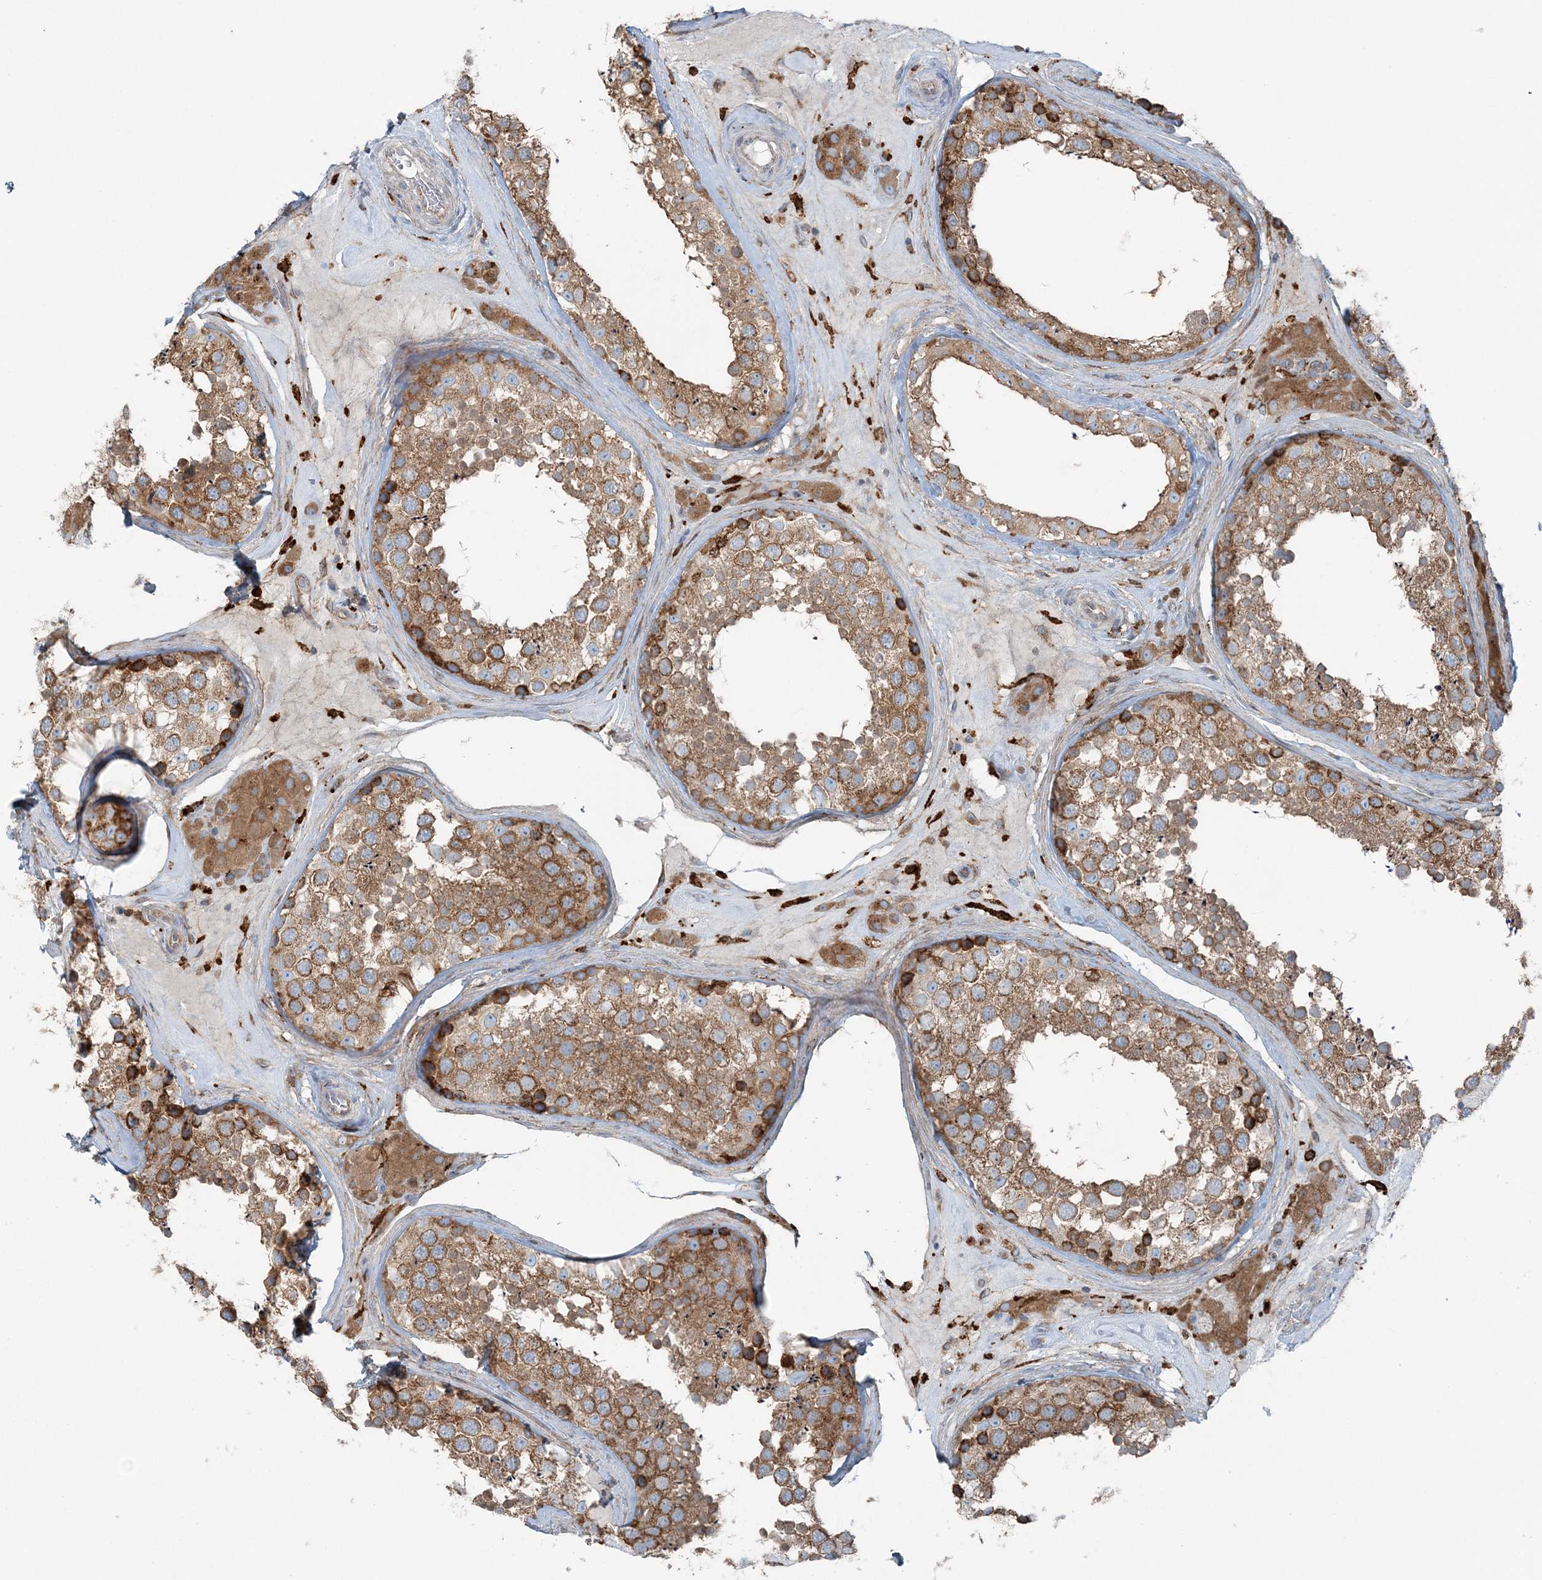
{"staining": {"intensity": "moderate", "quantity": ">75%", "location": "cytoplasmic/membranous"}, "tissue": "testis", "cell_type": "Cells in seminiferous ducts", "image_type": "normal", "snomed": [{"axis": "morphology", "description": "Normal tissue, NOS"}, {"axis": "topography", "description": "Testis"}], "caption": "This histopathology image shows IHC staining of normal human testis, with medium moderate cytoplasmic/membranous expression in about >75% of cells in seminiferous ducts.", "gene": "SNX2", "patient": {"sex": "male", "age": 46}}